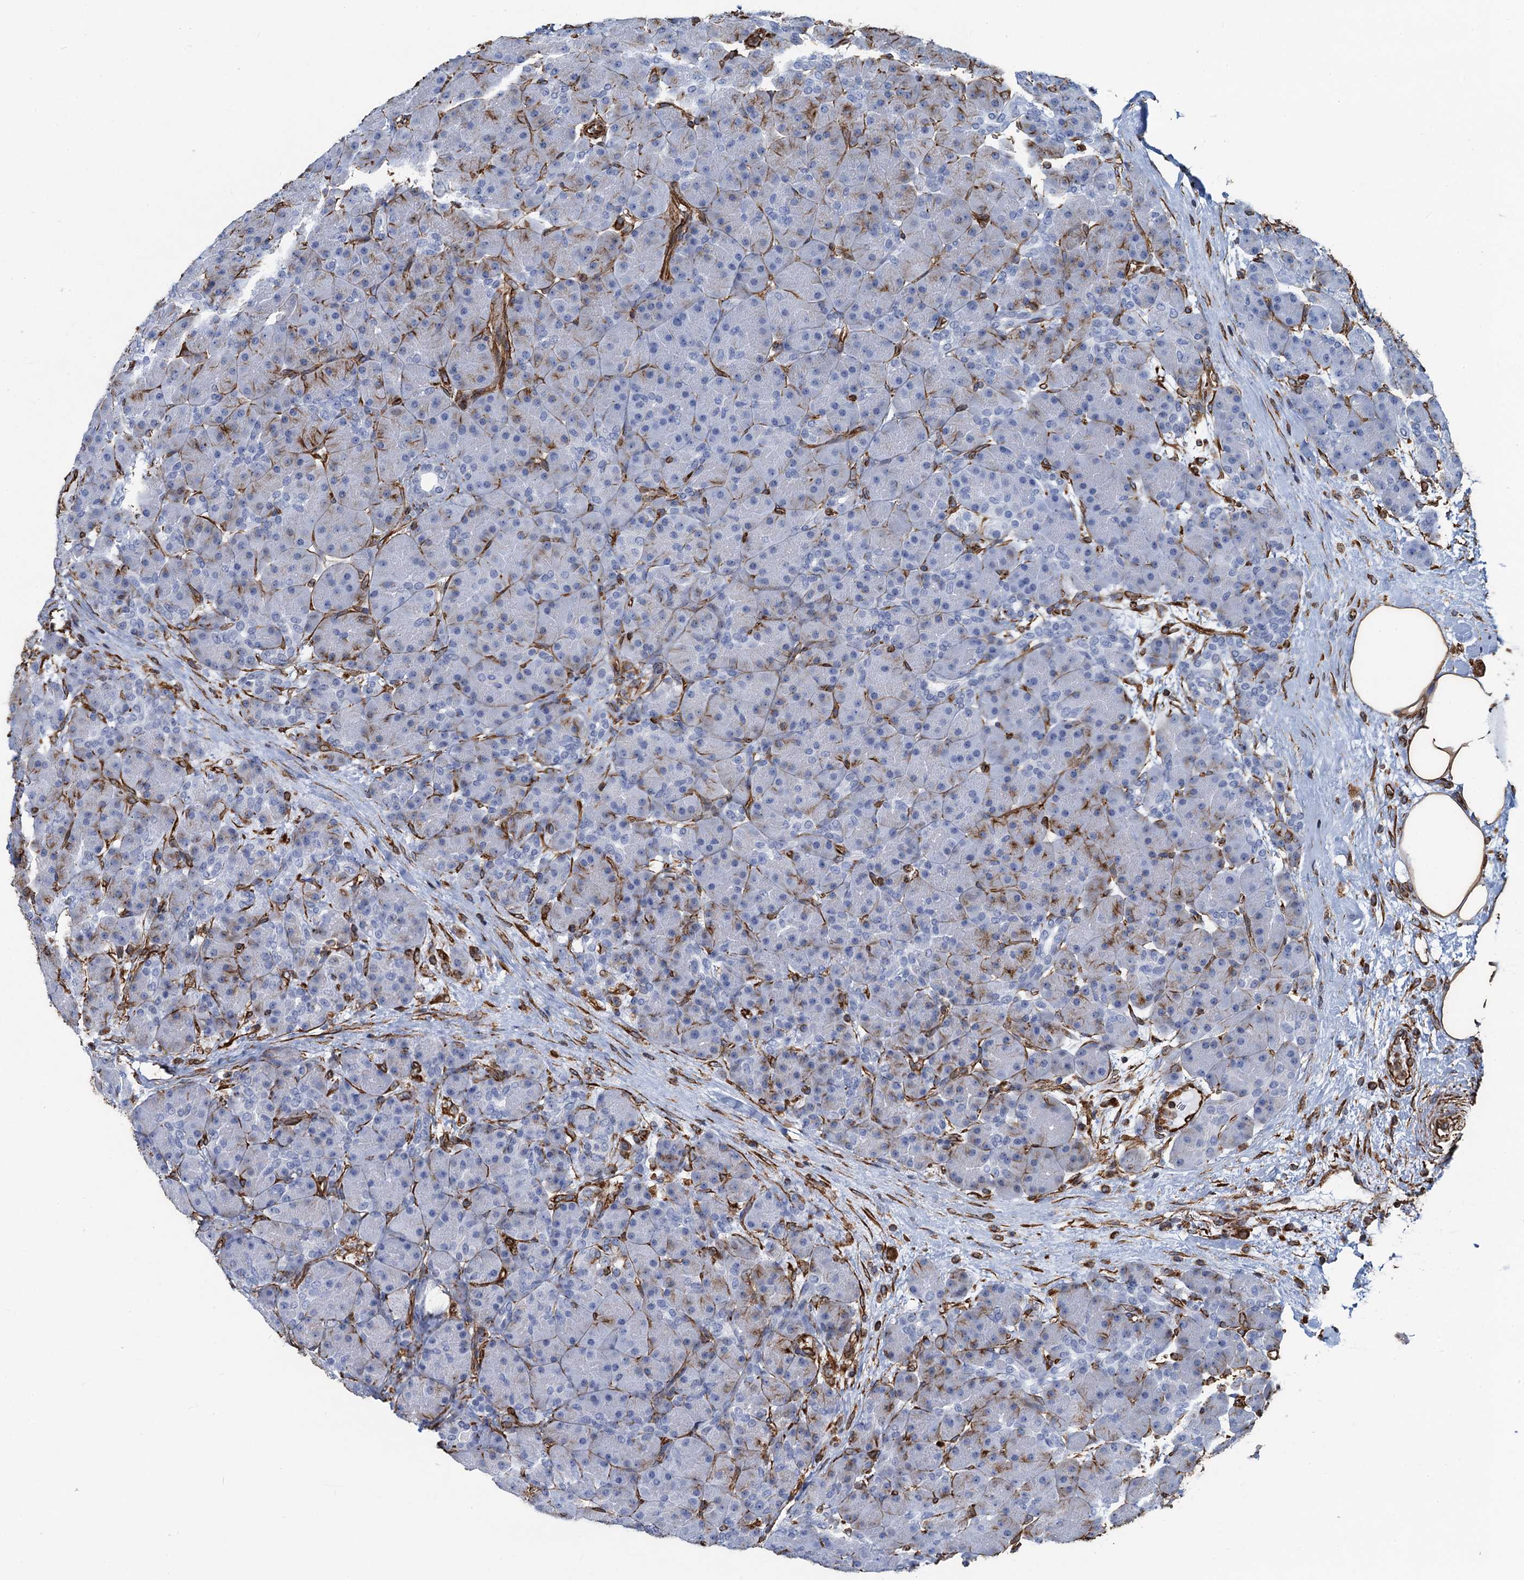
{"staining": {"intensity": "moderate", "quantity": "<25%", "location": "cytoplasmic/membranous"}, "tissue": "pancreas", "cell_type": "Exocrine glandular cells", "image_type": "normal", "snomed": [{"axis": "morphology", "description": "Normal tissue, NOS"}, {"axis": "topography", "description": "Pancreas"}], "caption": "Immunohistochemistry image of benign human pancreas stained for a protein (brown), which demonstrates low levels of moderate cytoplasmic/membranous expression in about <25% of exocrine glandular cells.", "gene": "PGM2", "patient": {"sex": "male", "age": 66}}